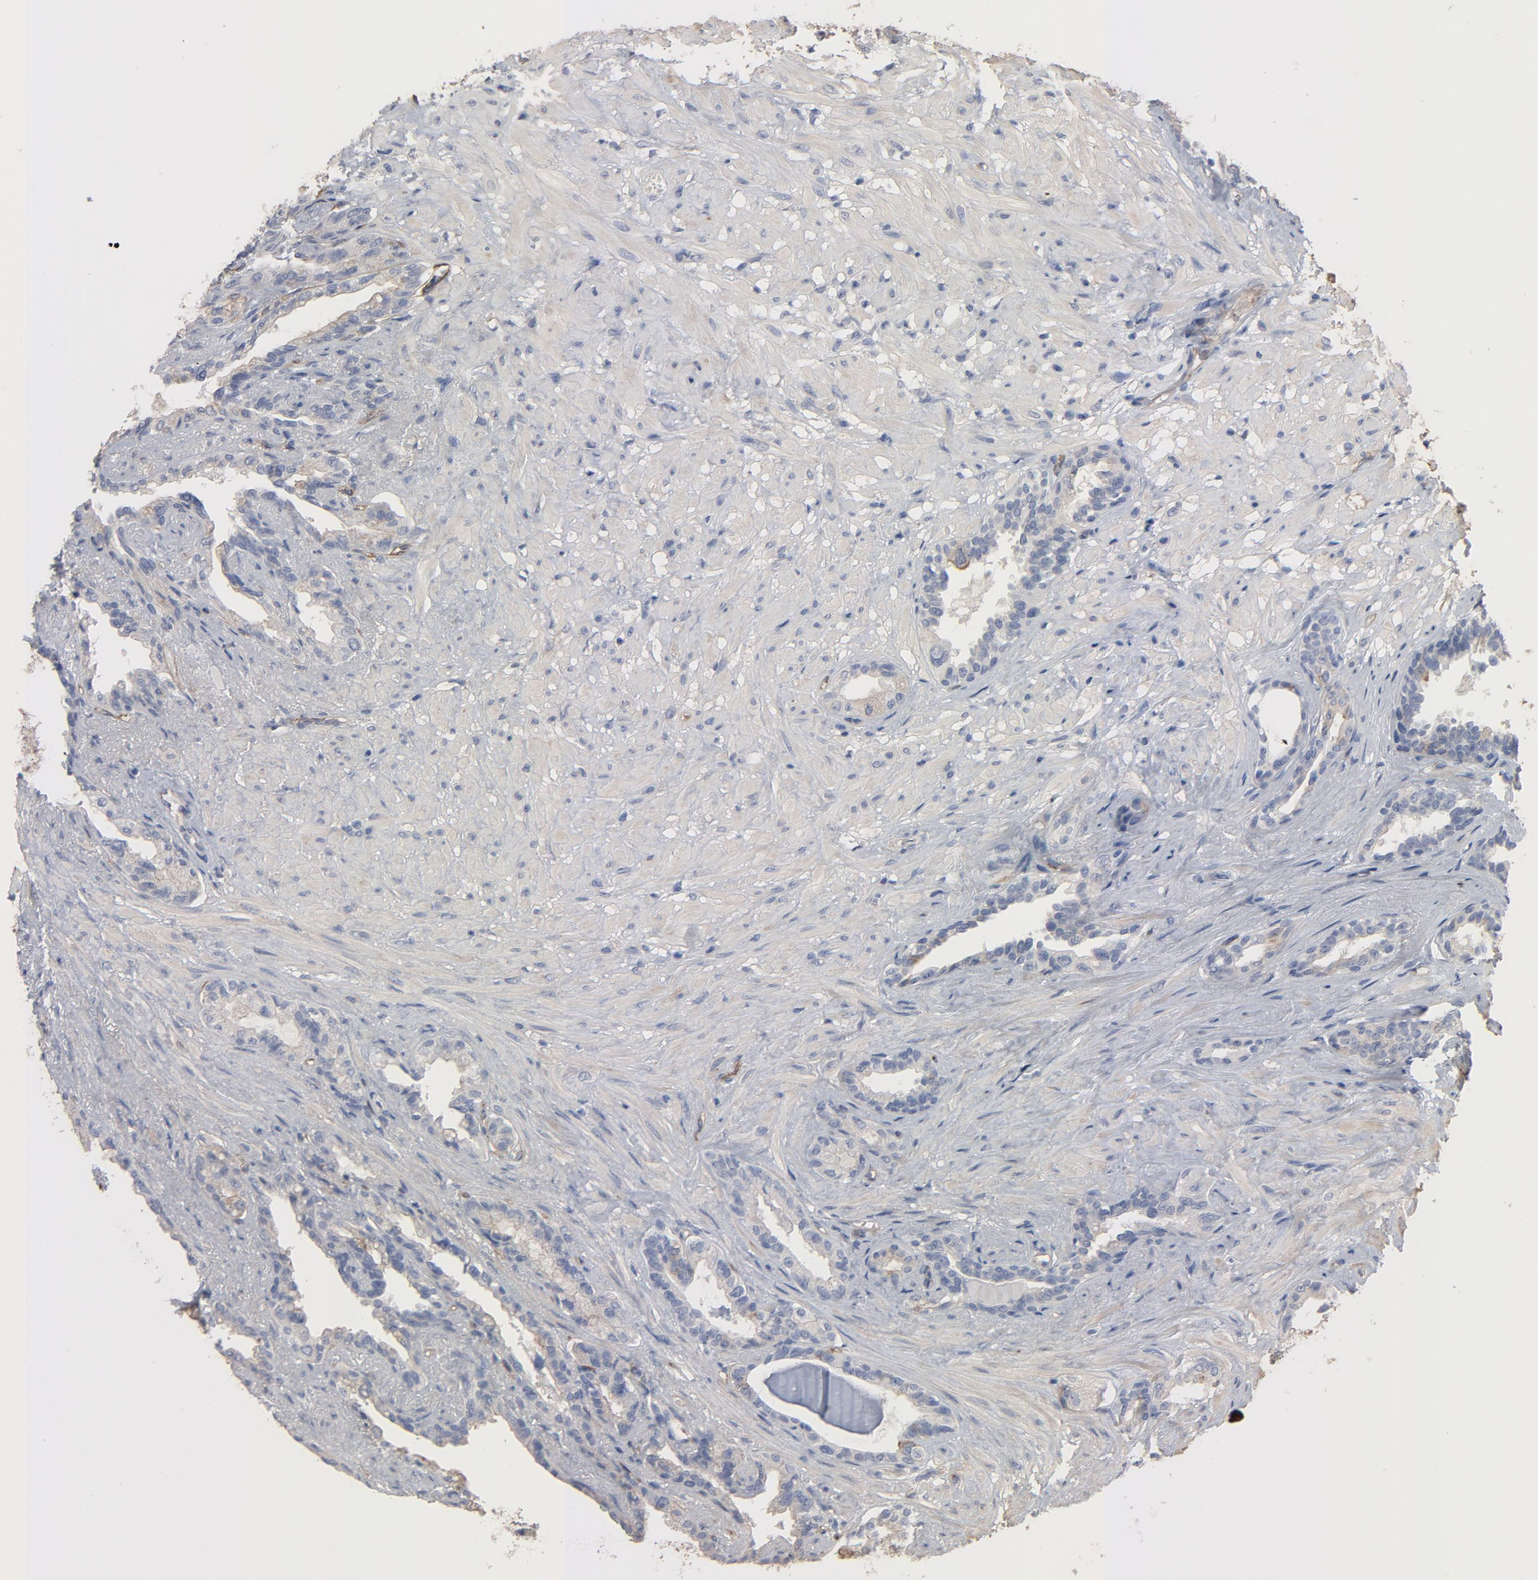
{"staining": {"intensity": "negative", "quantity": "none", "location": "none"}, "tissue": "seminal vesicle", "cell_type": "Glandular cells", "image_type": "normal", "snomed": [{"axis": "morphology", "description": "Normal tissue, NOS"}, {"axis": "topography", "description": "Seminal veicle"}], "caption": "An immunohistochemistry (IHC) micrograph of benign seminal vesicle is shown. There is no staining in glandular cells of seminal vesicle.", "gene": "KDR", "patient": {"sex": "male", "age": 61}}